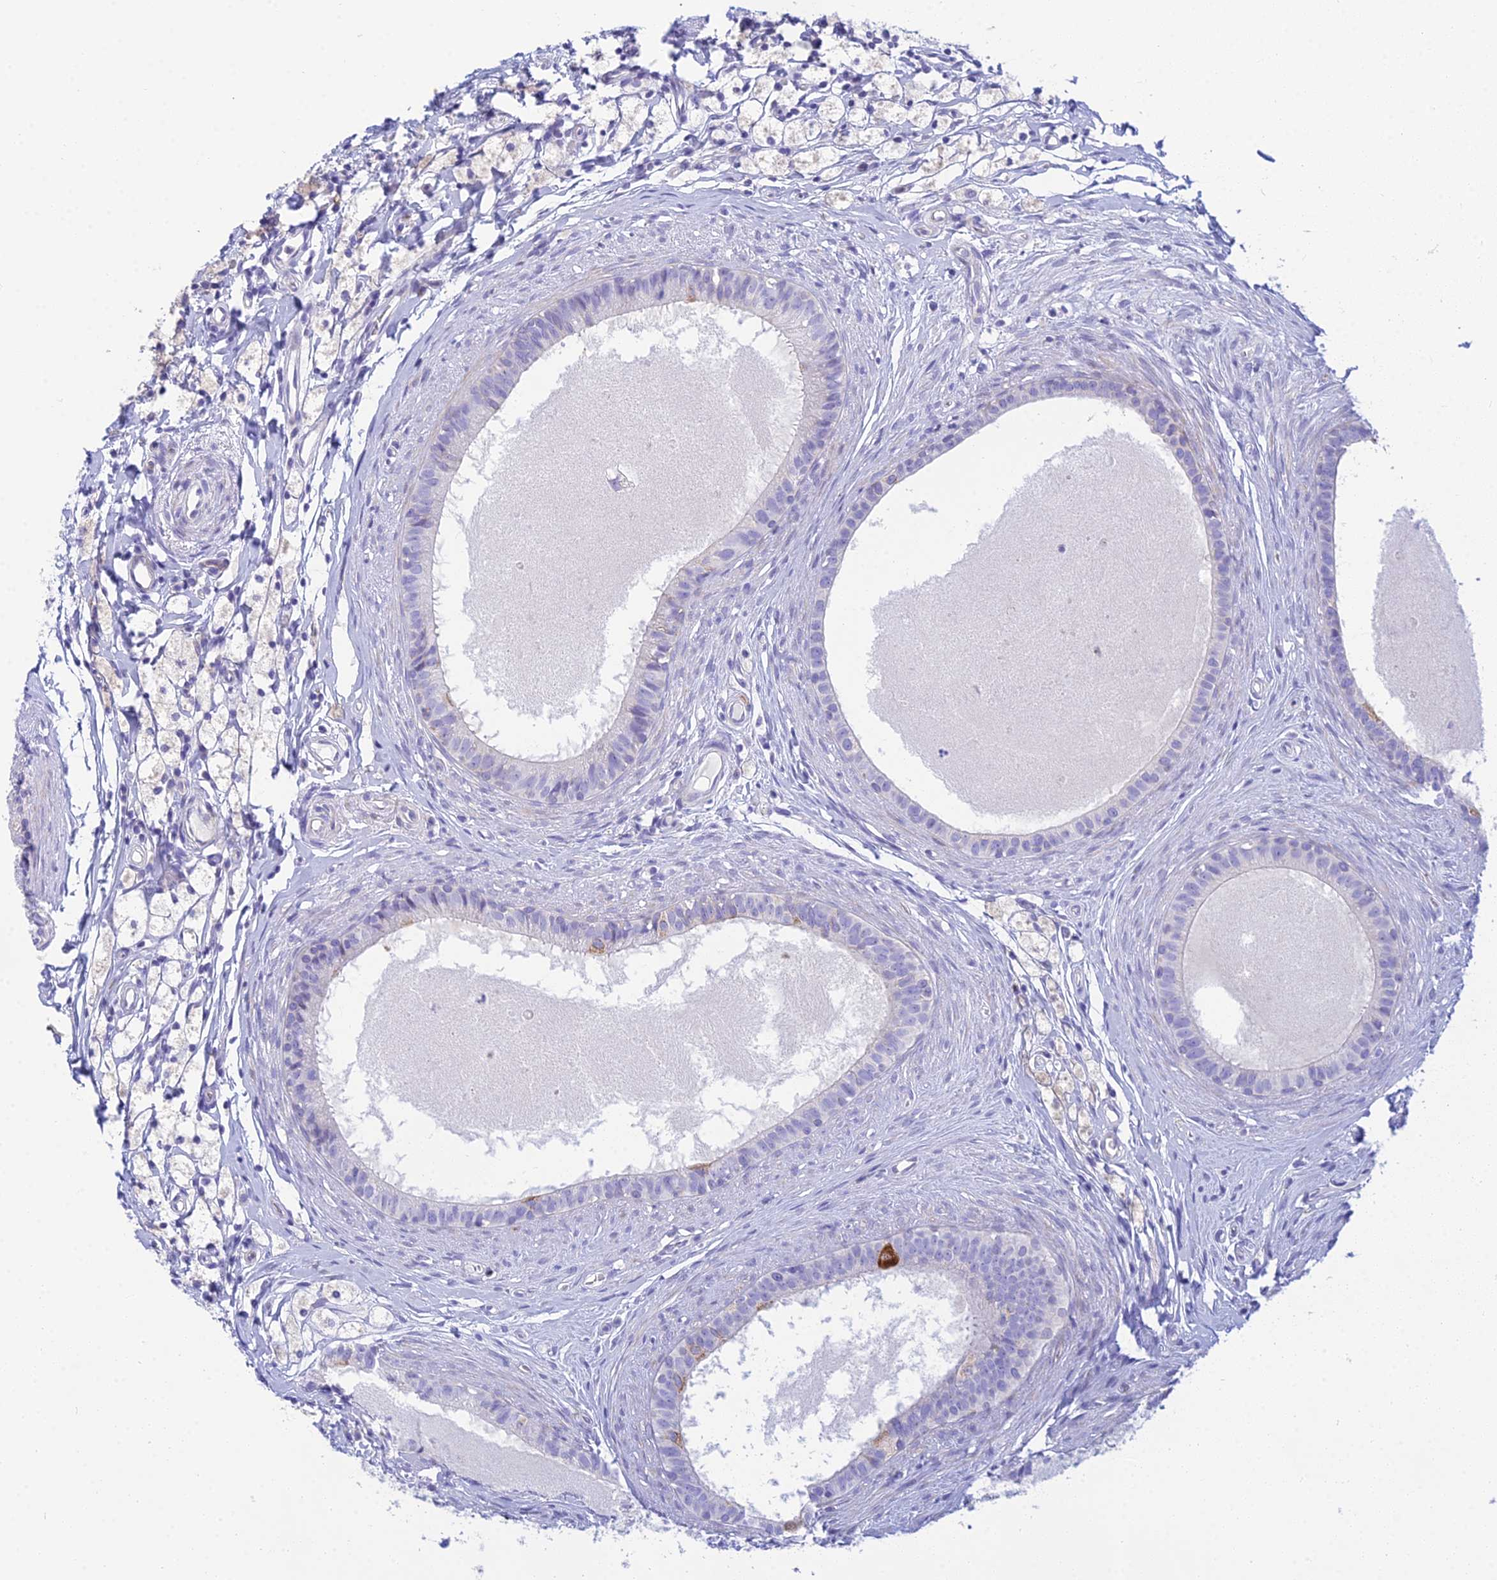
{"staining": {"intensity": "negative", "quantity": "none", "location": "none"}, "tissue": "epididymis", "cell_type": "Glandular cells", "image_type": "normal", "snomed": [{"axis": "morphology", "description": "Normal tissue, NOS"}, {"axis": "topography", "description": "Epididymis"}], "caption": "Image shows no significant protein positivity in glandular cells of benign epididymis. (Immunohistochemistry, brightfield microscopy, high magnification).", "gene": "PRR13", "patient": {"sex": "male", "age": 80}}